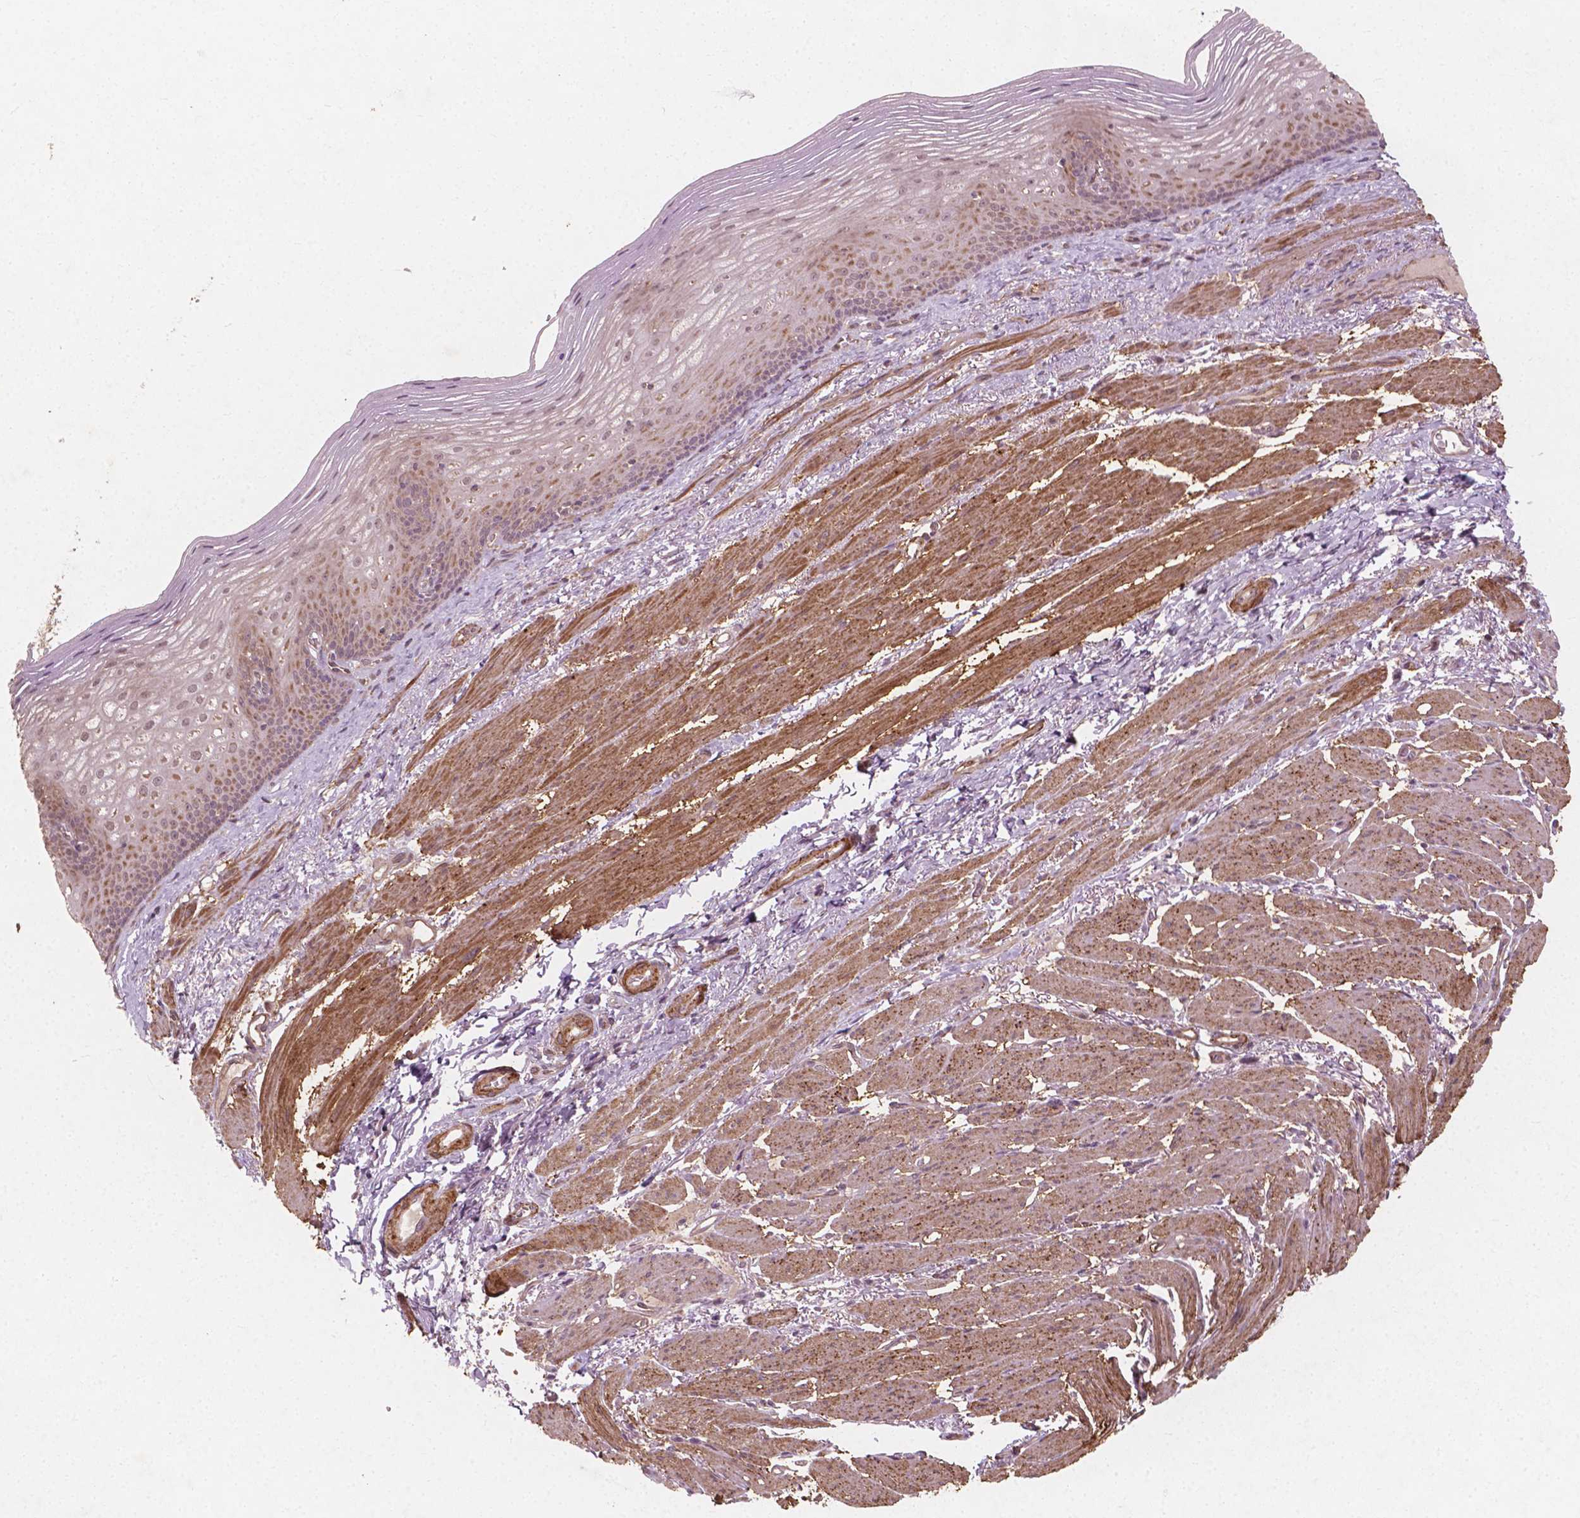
{"staining": {"intensity": "weak", "quantity": "25%-75%", "location": "cytoplasmic/membranous,nuclear"}, "tissue": "esophagus", "cell_type": "Squamous epithelial cells", "image_type": "normal", "snomed": [{"axis": "morphology", "description": "Normal tissue, NOS"}, {"axis": "topography", "description": "Esophagus"}], "caption": "Immunohistochemistry photomicrograph of unremarkable esophagus: esophagus stained using immunohistochemistry (IHC) reveals low levels of weak protein expression localized specifically in the cytoplasmic/membranous,nuclear of squamous epithelial cells, appearing as a cytoplasmic/membranous,nuclear brown color.", "gene": "CYFIP1", "patient": {"sex": "male", "age": 76}}